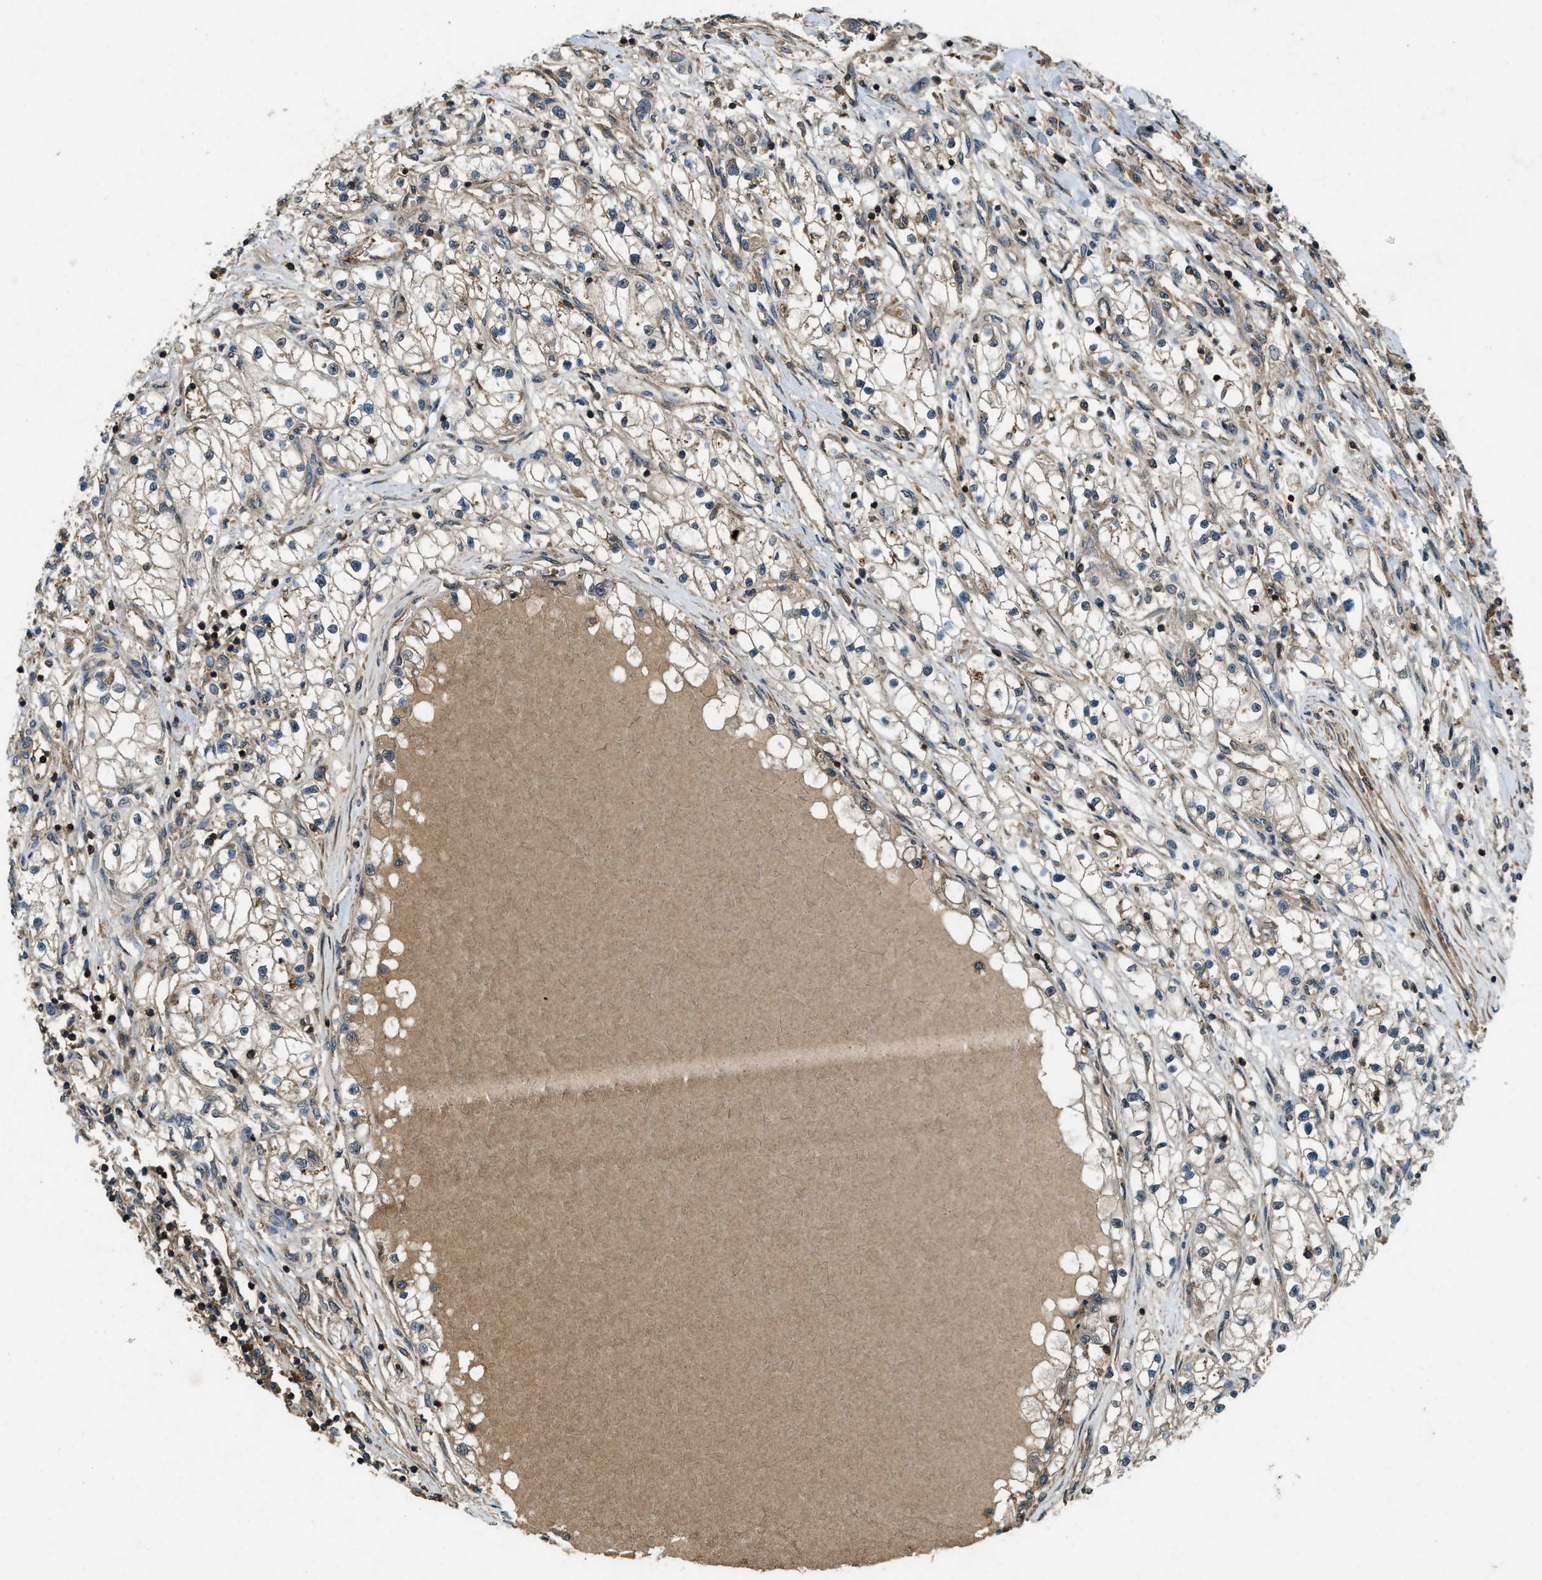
{"staining": {"intensity": "weak", "quantity": "25%-75%", "location": "cytoplasmic/membranous"}, "tissue": "renal cancer", "cell_type": "Tumor cells", "image_type": "cancer", "snomed": [{"axis": "morphology", "description": "Adenocarcinoma, NOS"}, {"axis": "topography", "description": "Kidney"}], "caption": "The micrograph displays staining of renal cancer, revealing weak cytoplasmic/membranous protein positivity (brown color) within tumor cells.", "gene": "ATP8B1", "patient": {"sex": "male", "age": 68}}